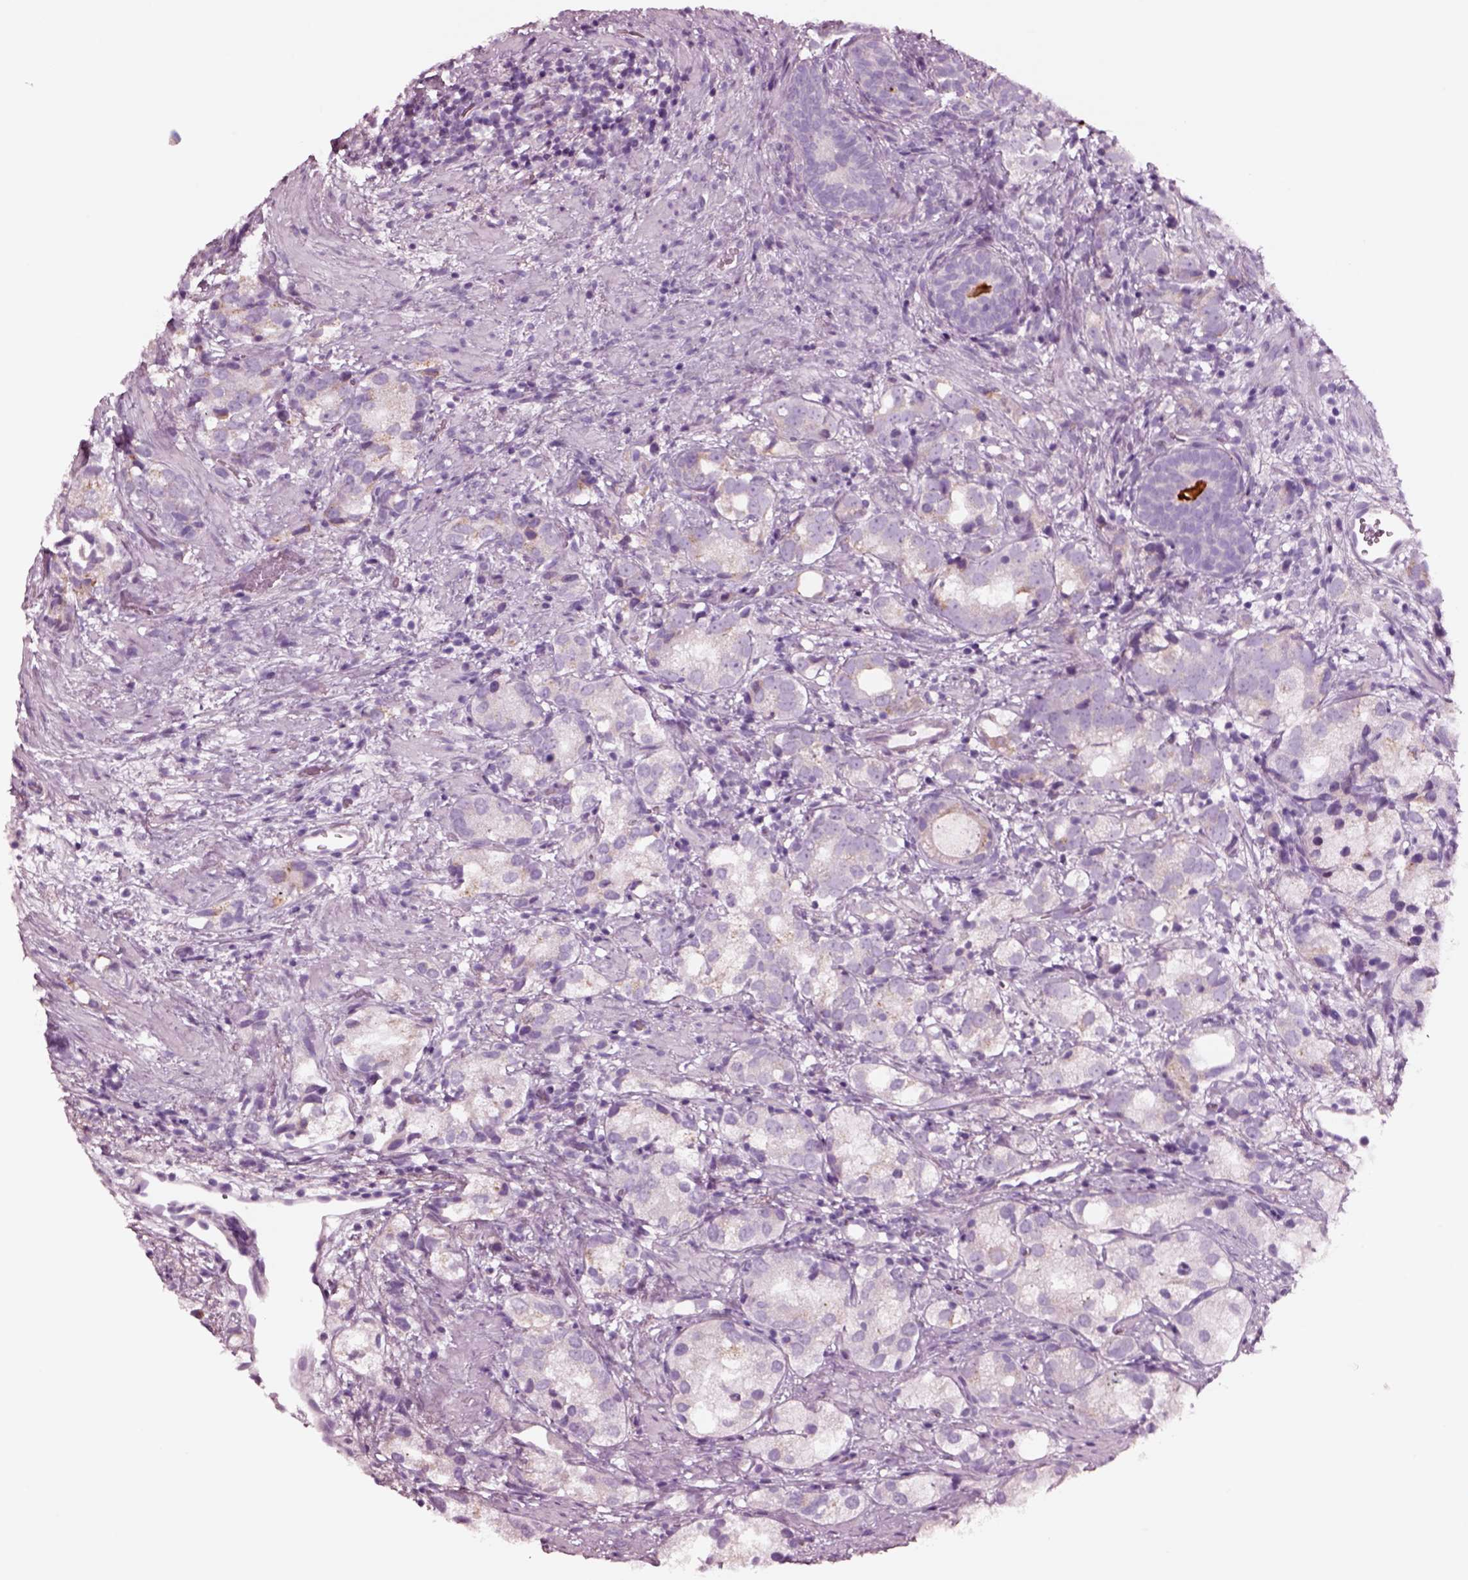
{"staining": {"intensity": "negative", "quantity": "none", "location": "none"}, "tissue": "prostate cancer", "cell_type": "Tumor cells", "image_type": "cancer", "snomed": [{"axis": "morphology", "description": "Adenocarcinoma, High grade"}, {"axis": "topography", "description": "Prostate"}], "caption": "This is an IHC histopathology image of human prostate adenocarcinoma (high-grade). There is no positivity in tumor cells.", "gene": "NMRK2", "patient": {"sex": "male", "age": 82}}